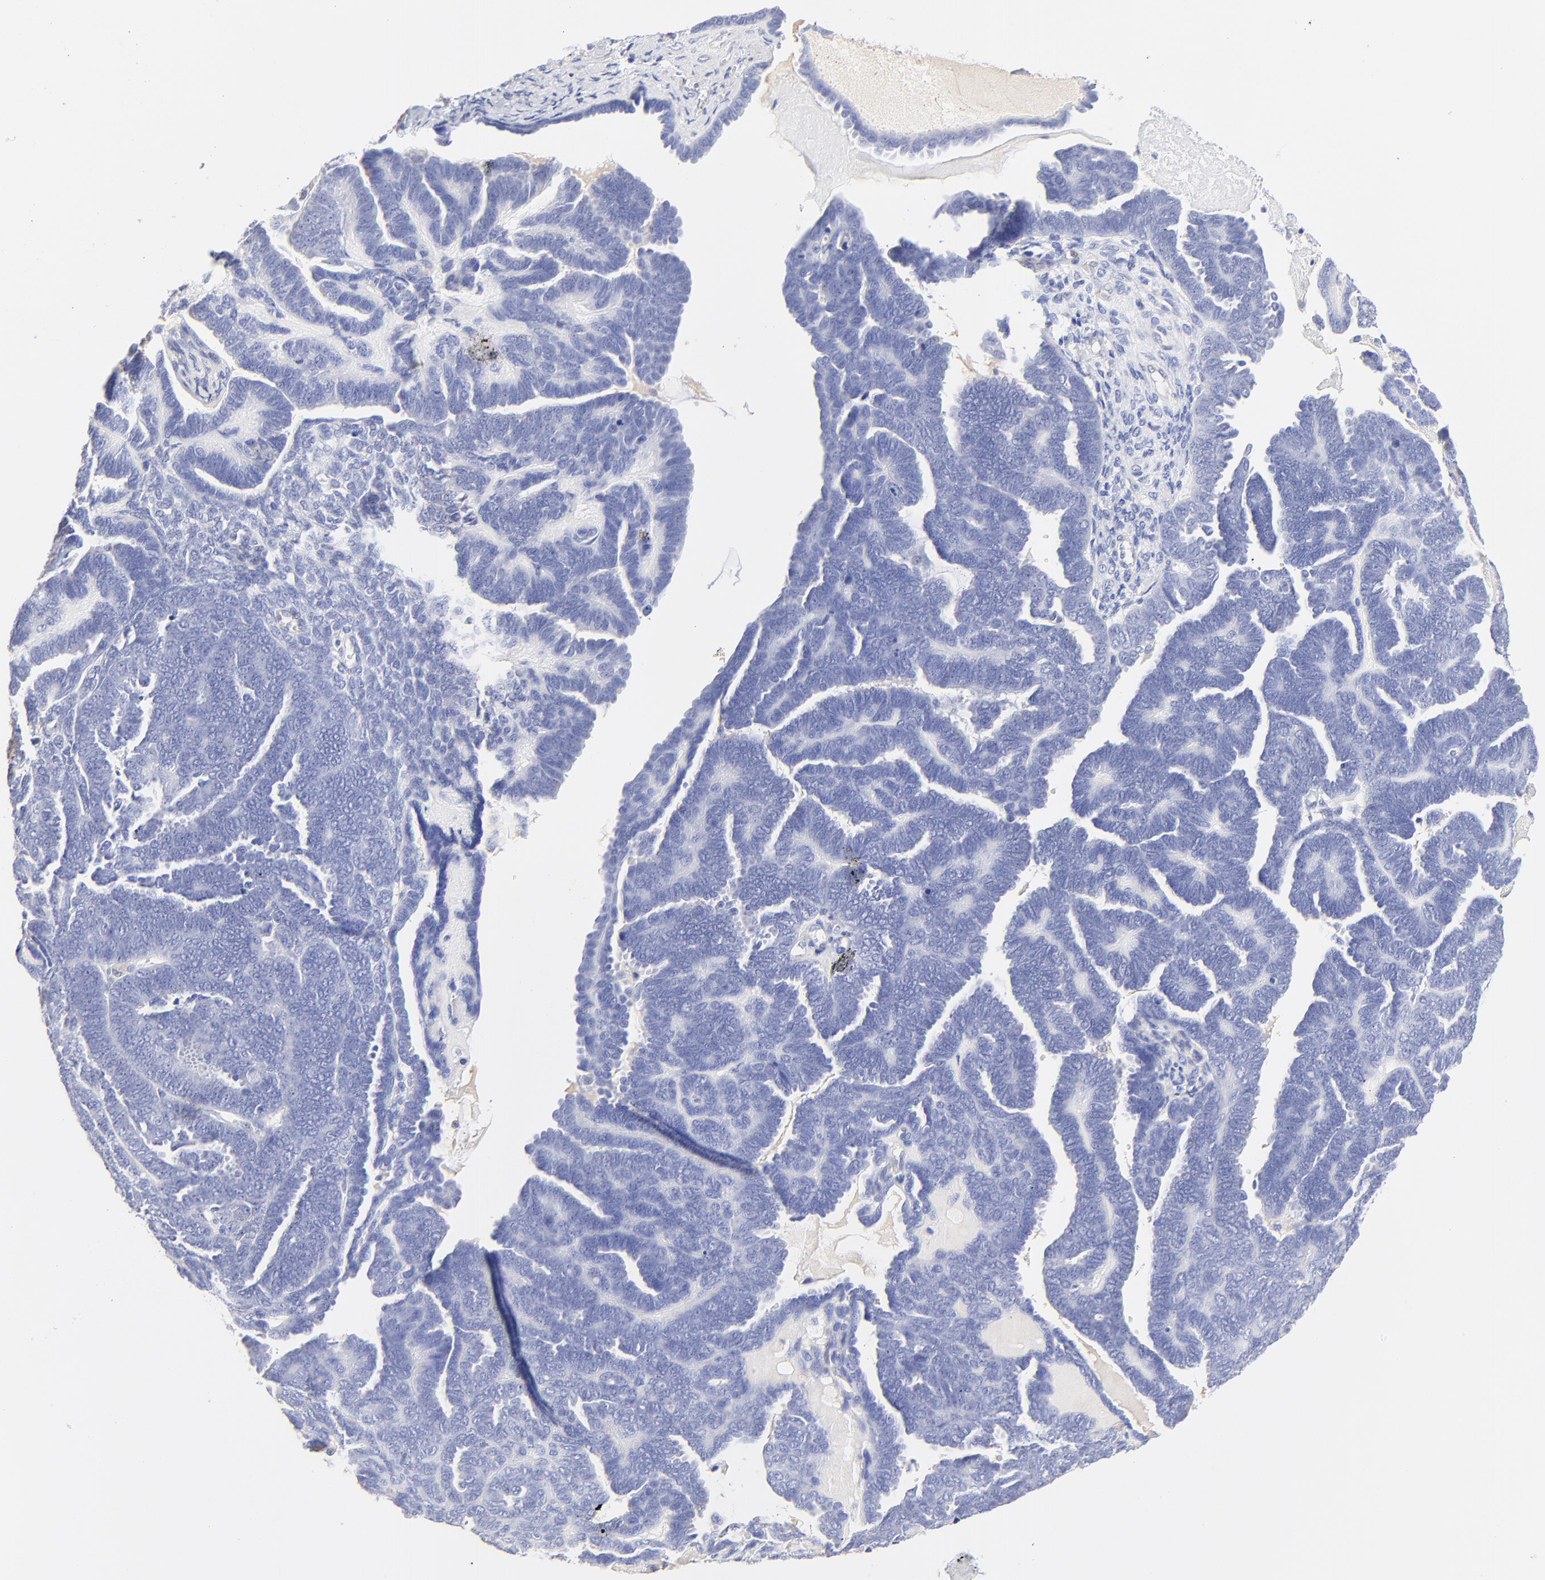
{"staining": {"intensity": "negative", "quantity": "none", "location": "none"}, "tissue": "endometrial cancer", "cell_type": "Tumor cells", "image_type": "cancer", "snomed": [{"axis": "morphology", "description": "Neoplasm, malignant, NOS"}, {"axis": "topography", "description": "Endometrium"}], "caption": "High power microscopy photomicrograph of an immunohistochemistry micrograph of endometrial cancer (neoplasm (malignant)), revealing no significant positivity in tumor cells.", "gene": "ASB9", "patient": {"sex": "female", "age": 74}}